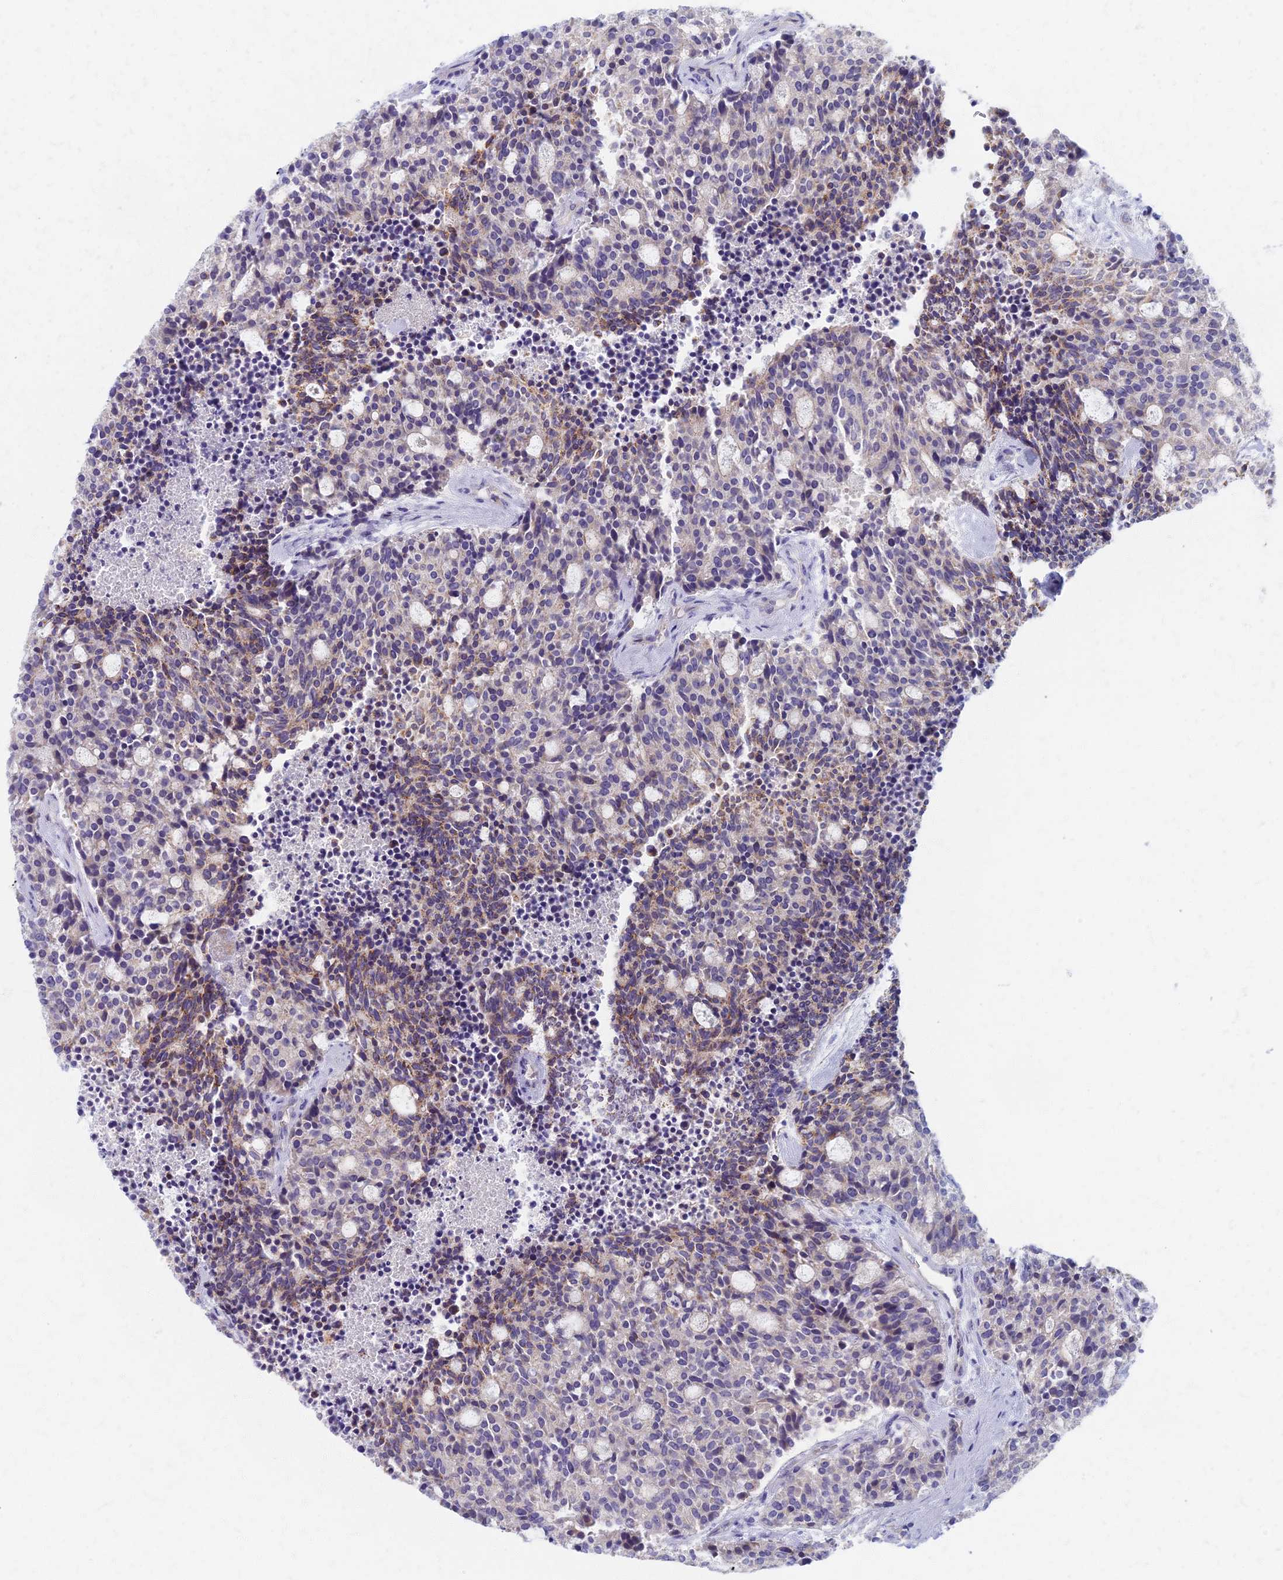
{"staining": {"intensity": "moderate", "quantity": "<25%", "location": "cytoplasmic/membranous"}, "tissue": "carcinoid", "cell_type": "Tumor cells", "image_type": "cancer", "snomed": [{"axis": "morphology", "description": "Carcinoid, malignant, NOS"}, {"axis": "topography", "description": "Pancreas"}], "caption": "This photomicrograph displays IHC staining of human carcinoid (malignant), with low moderate cytoplasmic/membranous staining in about <25% of tumor cells.", "gene": "AP4E1", "patient": {"sex": "female", "age": 54}}